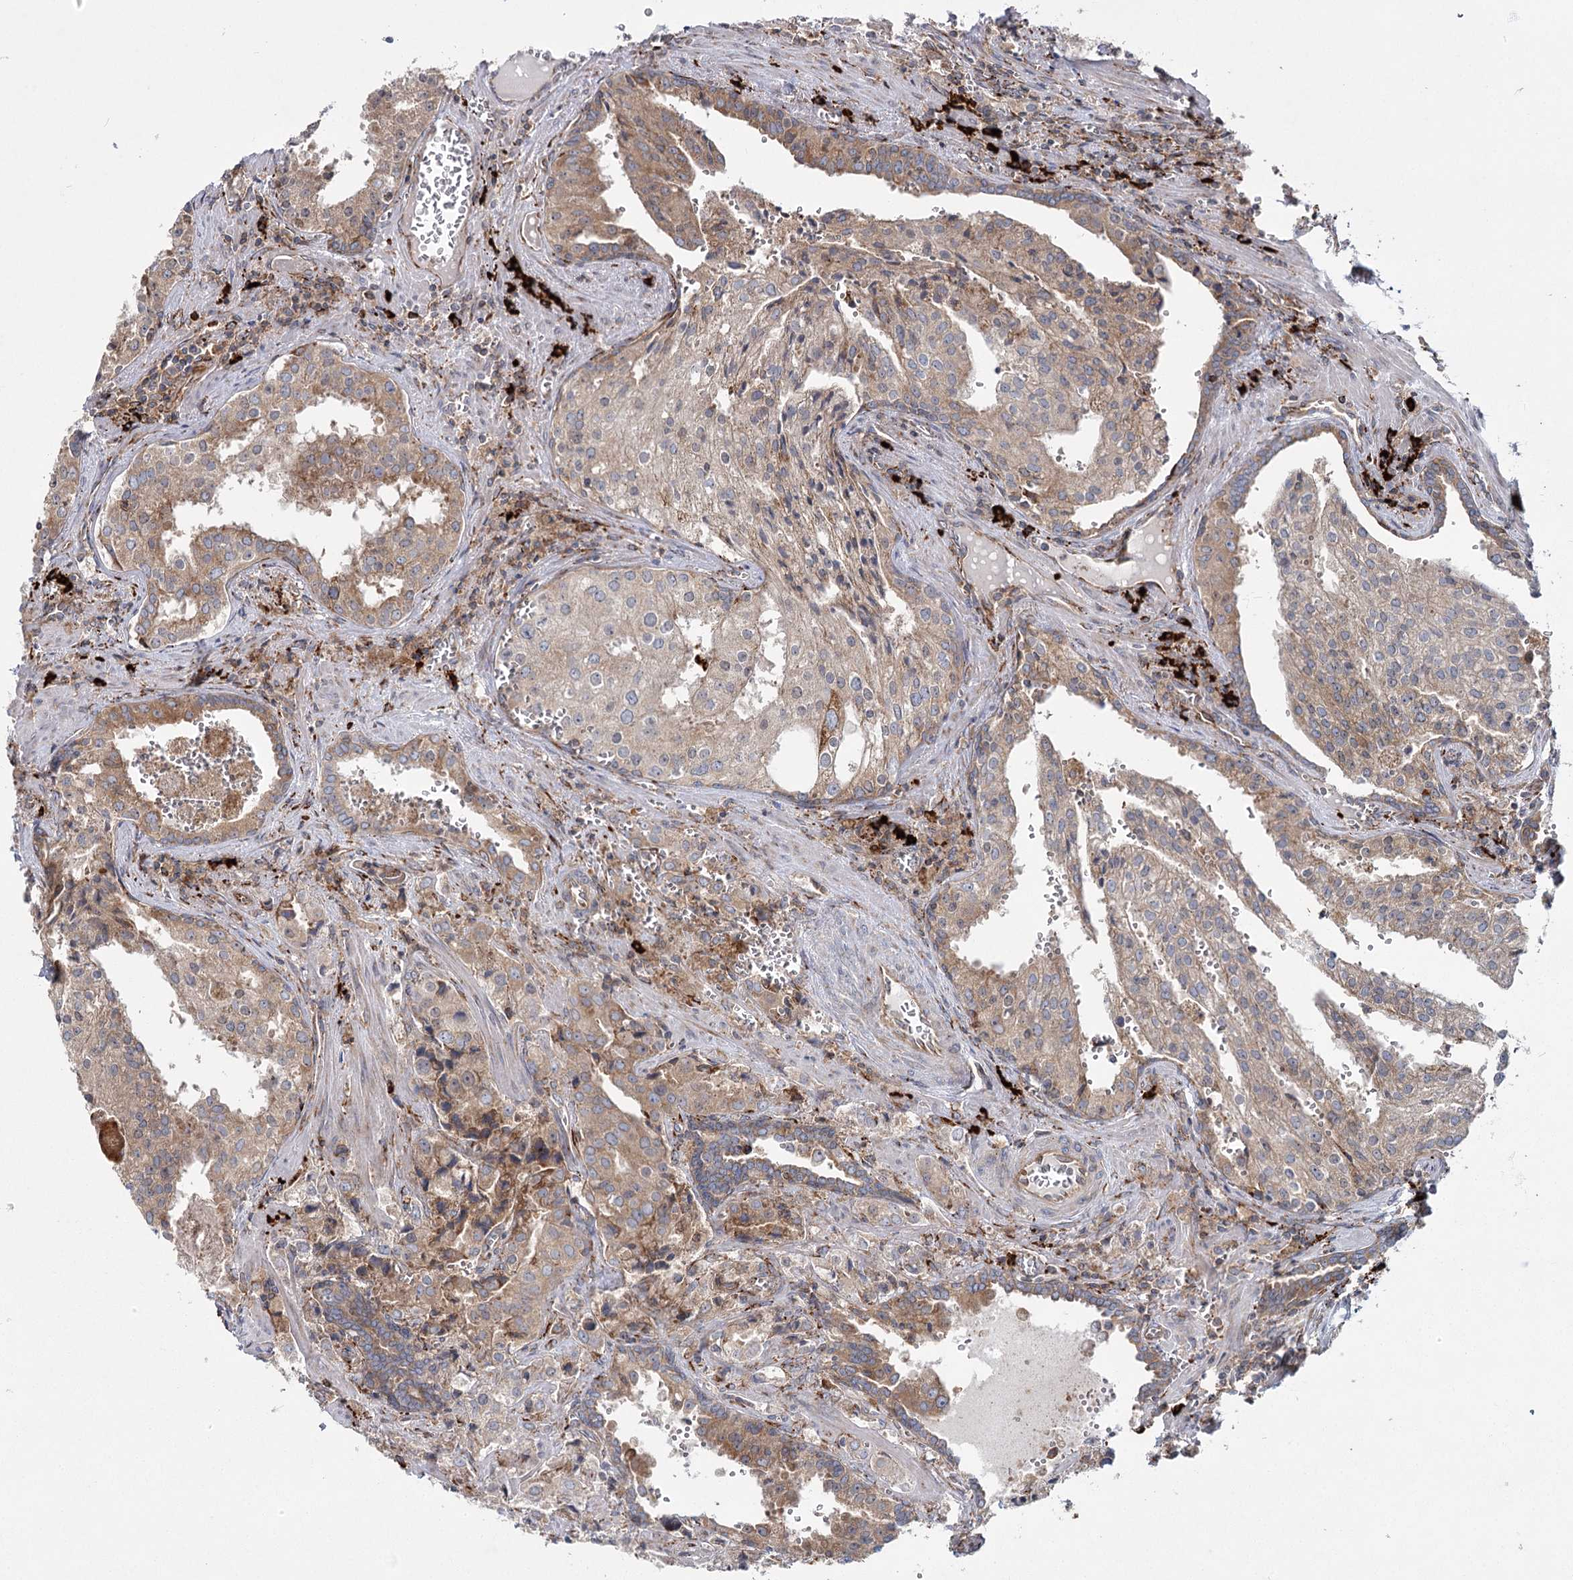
{"staining": {"intensity": "moderate", "quantity": ">75%", "location": "cytoplasmic/membranous"}, "tissue": "prostate cancer", "cell_type": "Tumor cells", "image_type": "cancer", "snomed": [{"axis": "morphology", "description": "Adenocarcinoma, High grade"}, {"axis": "topography", "description": "Prostate"}], "caption": "Approximately >75% of tumor cells in human prostate cancer show moderate cytoplasmic/membranous protein positivity as visualized by brown immunohistochemical staining.", "gene": "POGLUT1", "patient": {"sex": "male", "age": 68}}